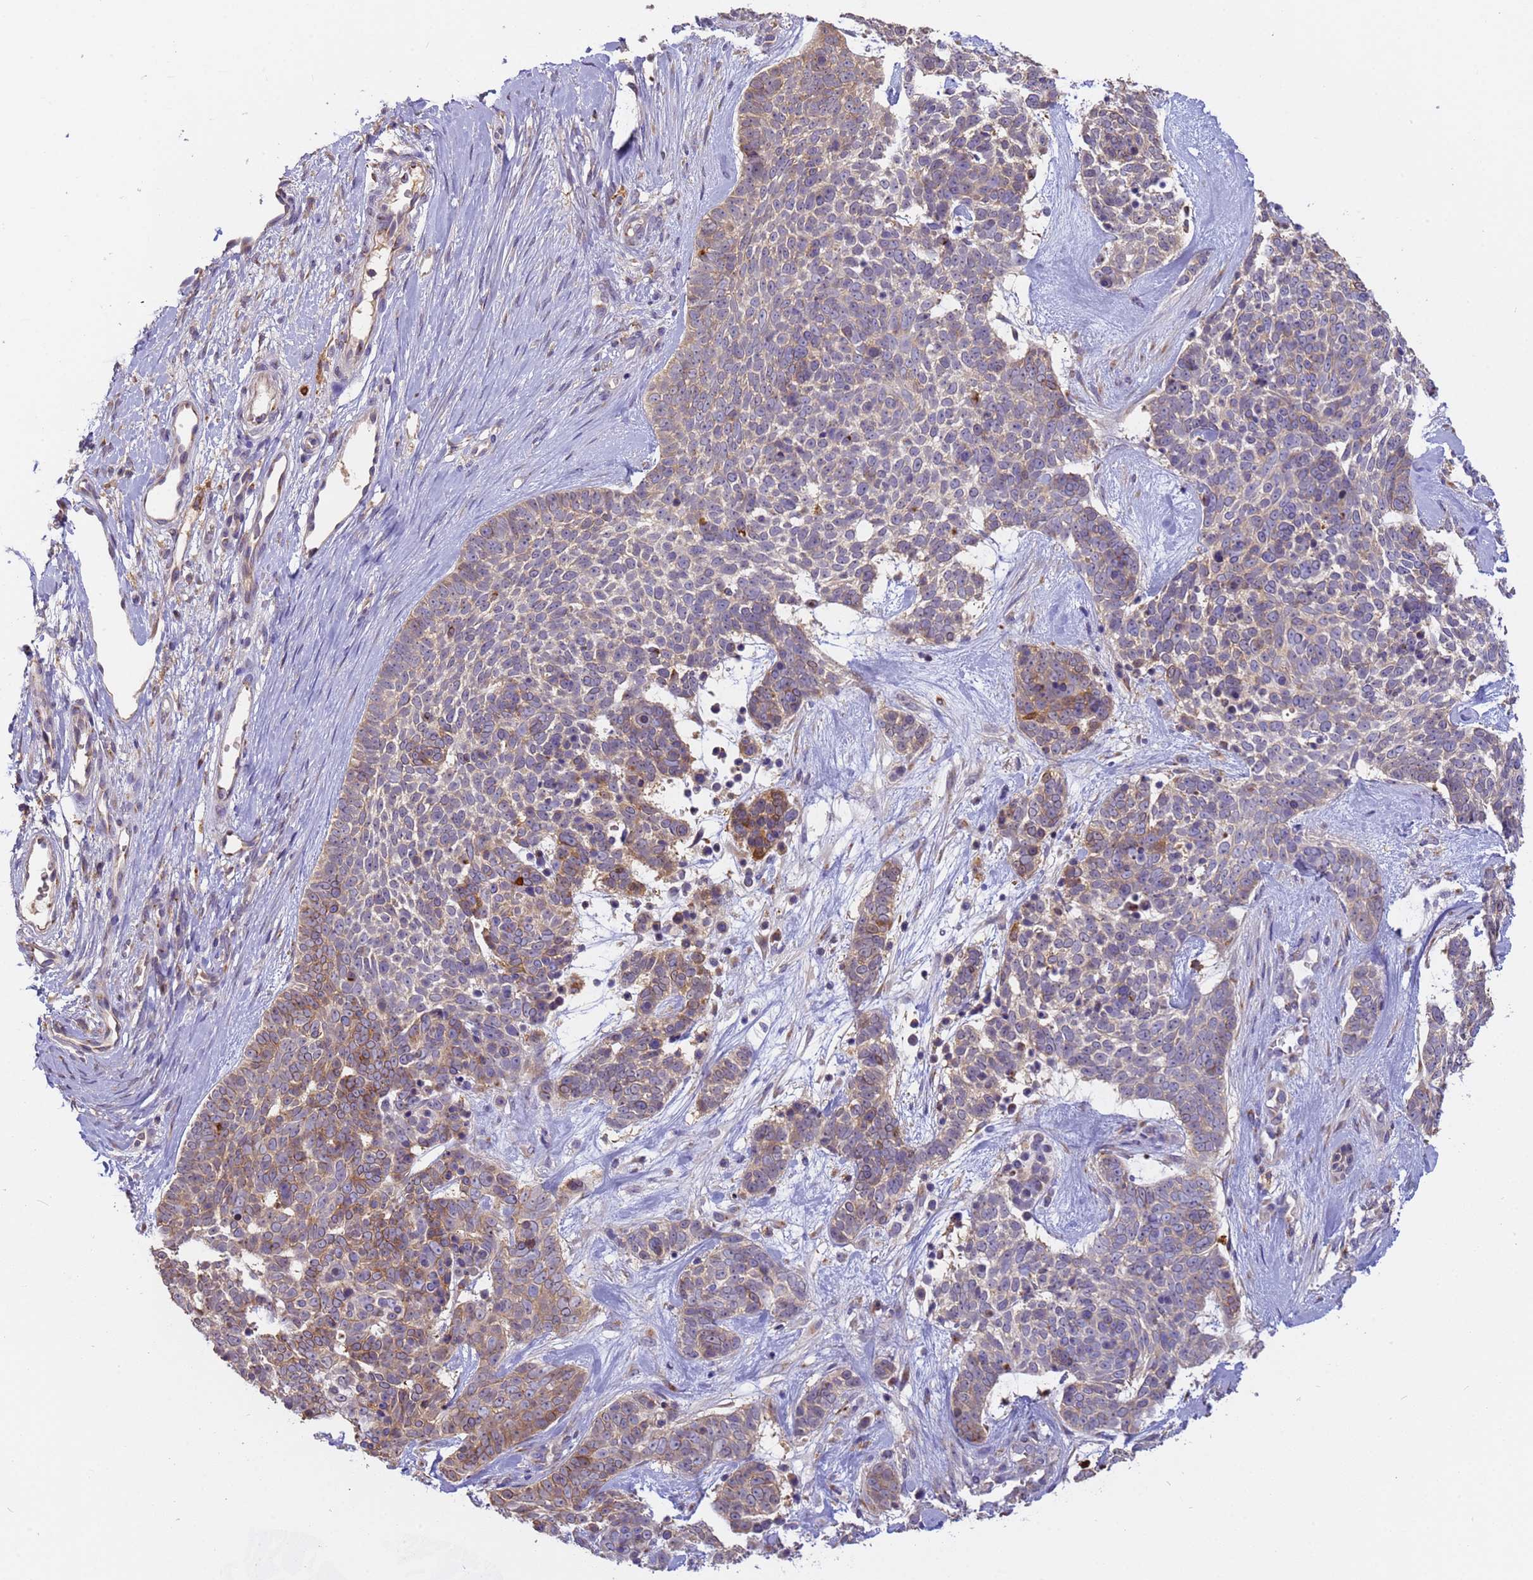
{"staining": {"intensity": "moderate", "quantity": "<25%", "location": "cytoplasmic/membranous"}, "tissue": "skin cancer", "cell_type": "Tumor cells", "image_type": "cancer", "snomed": [{"axis": "morphology", "description": "Basal cell carcinoma"}, {"axis": "topography", "description": "Skin"}], "caption": "Human skin cancer (basal cell carcinoma) stained with a protein marker exhibits moderate staining in tumor cells.", "gene": "M6PR", "patient": {"sex": "female", "age": 81}}